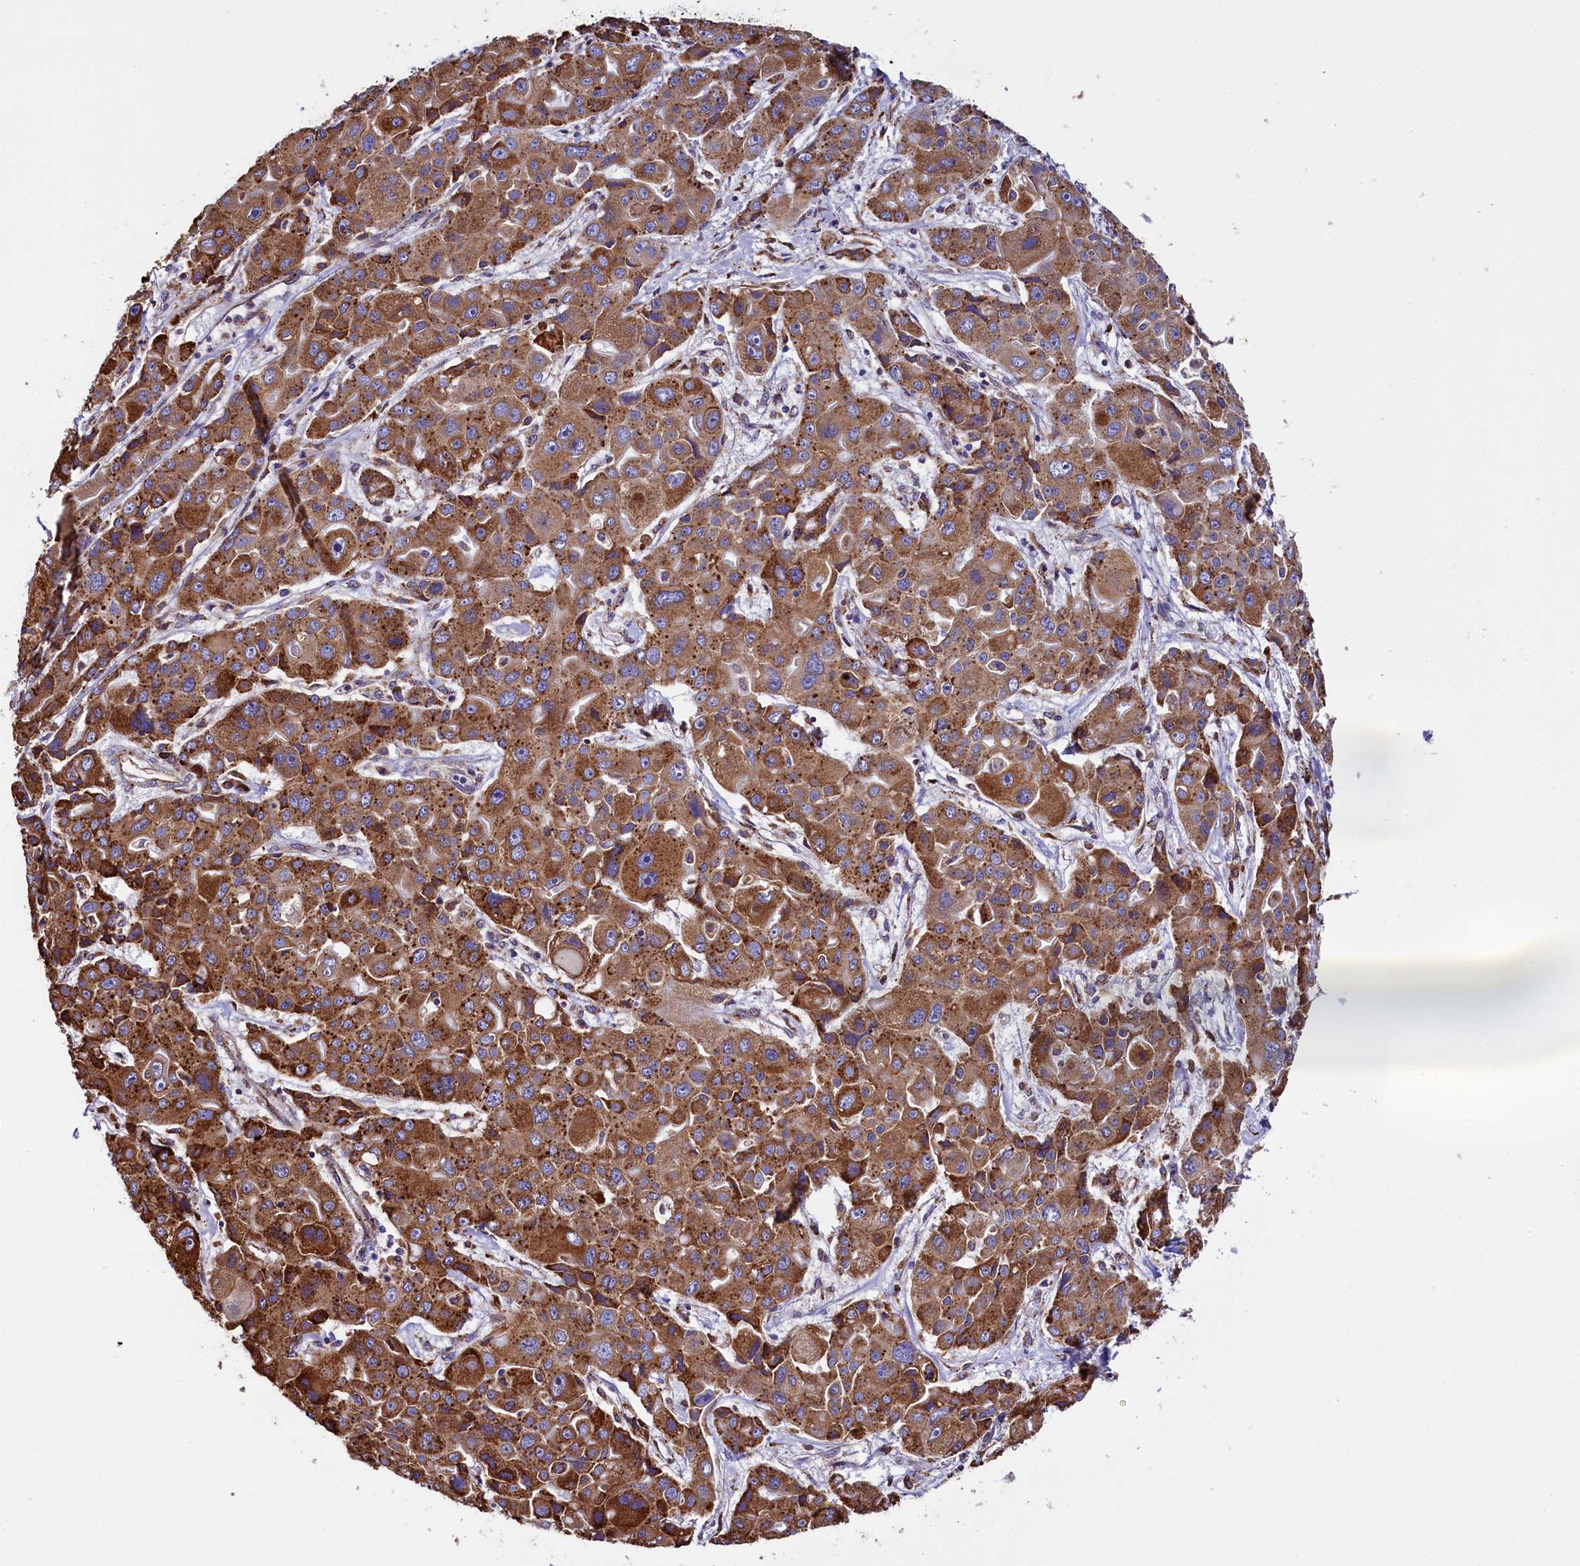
{"staining": {"intensity": "moderate", "quantity": ">75%", "location": "cytoplasmic/membranous"}, "tissue": "liver cancer", "cell_type": "Tumor cells", "image_type": "cancer", "snomed": [{"axis": "morphology", "description": "Cholangiocarcinoma"}, {"axis": "topography", "description": "Liver"}], "caption": "A photomicrograph of human liver cholangiocarcinoma stained for a protein shows moderate cytoplasmic/membranous brown staining in tumor cells.", "gene": "CAPS2", "patient": {"sex": "male", "age": 67}}